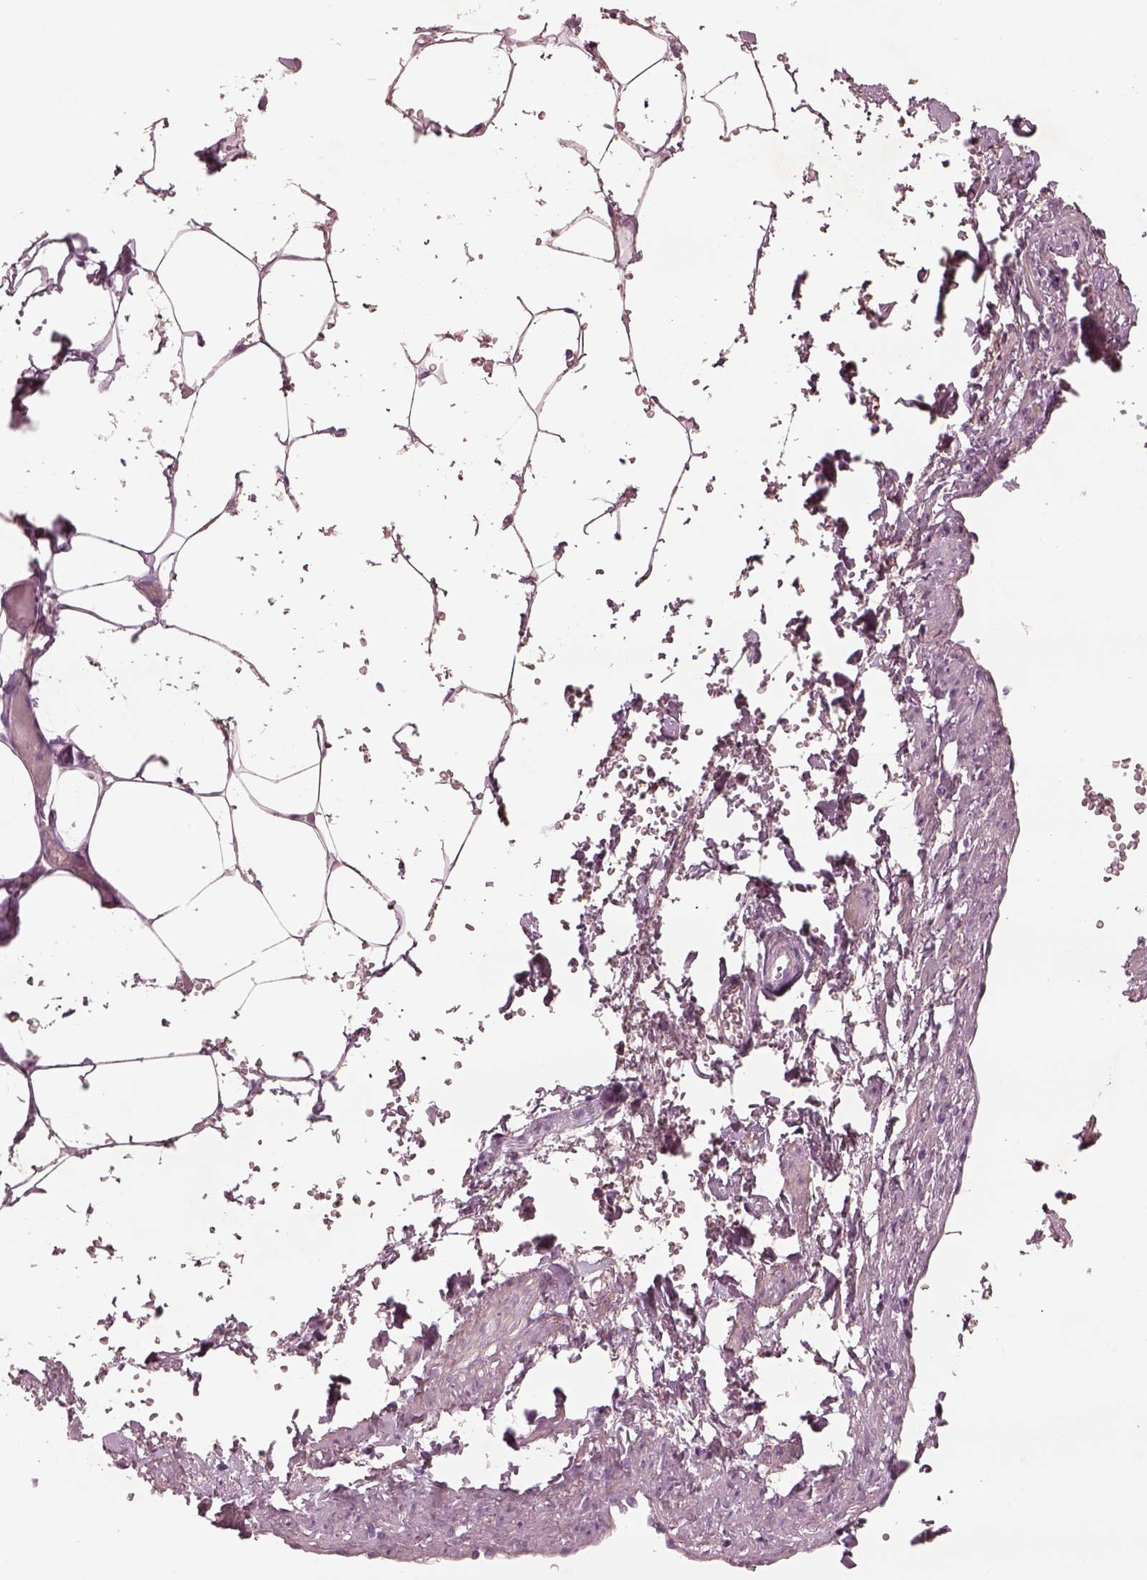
{"staining": {"intensity": "negative", "quantity": "none", "location": "none"}, "tissue": "adipose tissue", "cell_type": "Adipocytes", "image_type": "normal", "snomed": [{"axis": "morphology", "description": "Normal tissue, NOS"}, {"axis": "topography", "description": "Prostate"}, {"axis": "topography", "description": "Peripheral nerve tissue"}], "caption": "Immunohistochemistry of benign adipose tissue demonstrates no positivity in adipocytes.", "gene": "SDCBP2", "patient": {"sex": "male", "age": 55}}